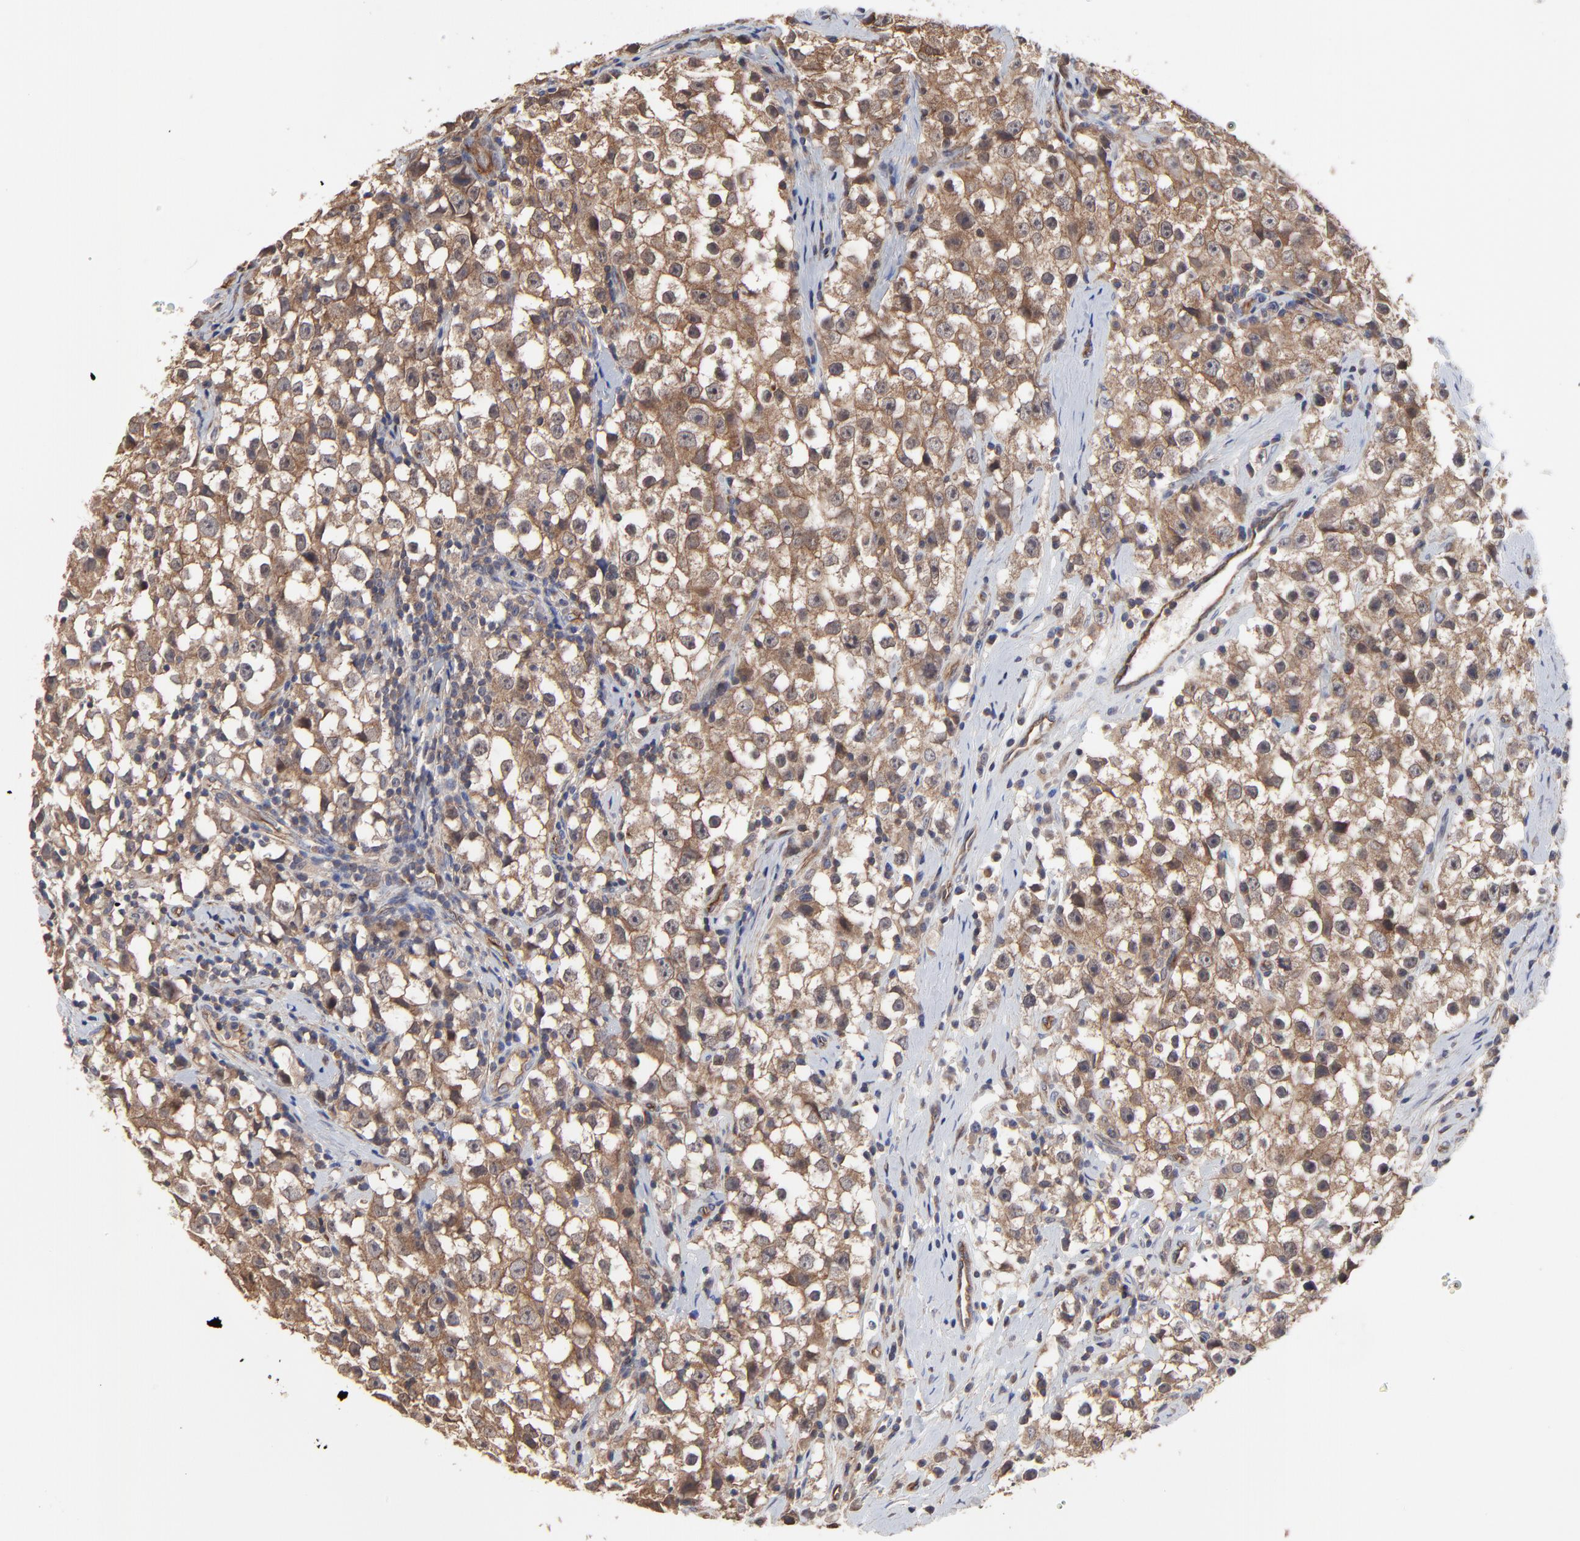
{"staining": {"intensity": "moderate", "quantity": ">75%", "location": "cytoplasmic/membranous"}, "tissue": "testis cancer", "cell_type": "Tumor cells", "image_type": "cancer", "snomed": [{"axis": "morphology", "description": "Seminoma, NOS"}, {"axis": "topography", "description": "Testis"}], "caption": "Human testis cancer stained with a brown dye reveals moderate cytoplasmic/membranous positive staining in approximately >75% of tumor cells.", "gene": "ARMT1", "patient": {"sex": "male", "age": 35}}